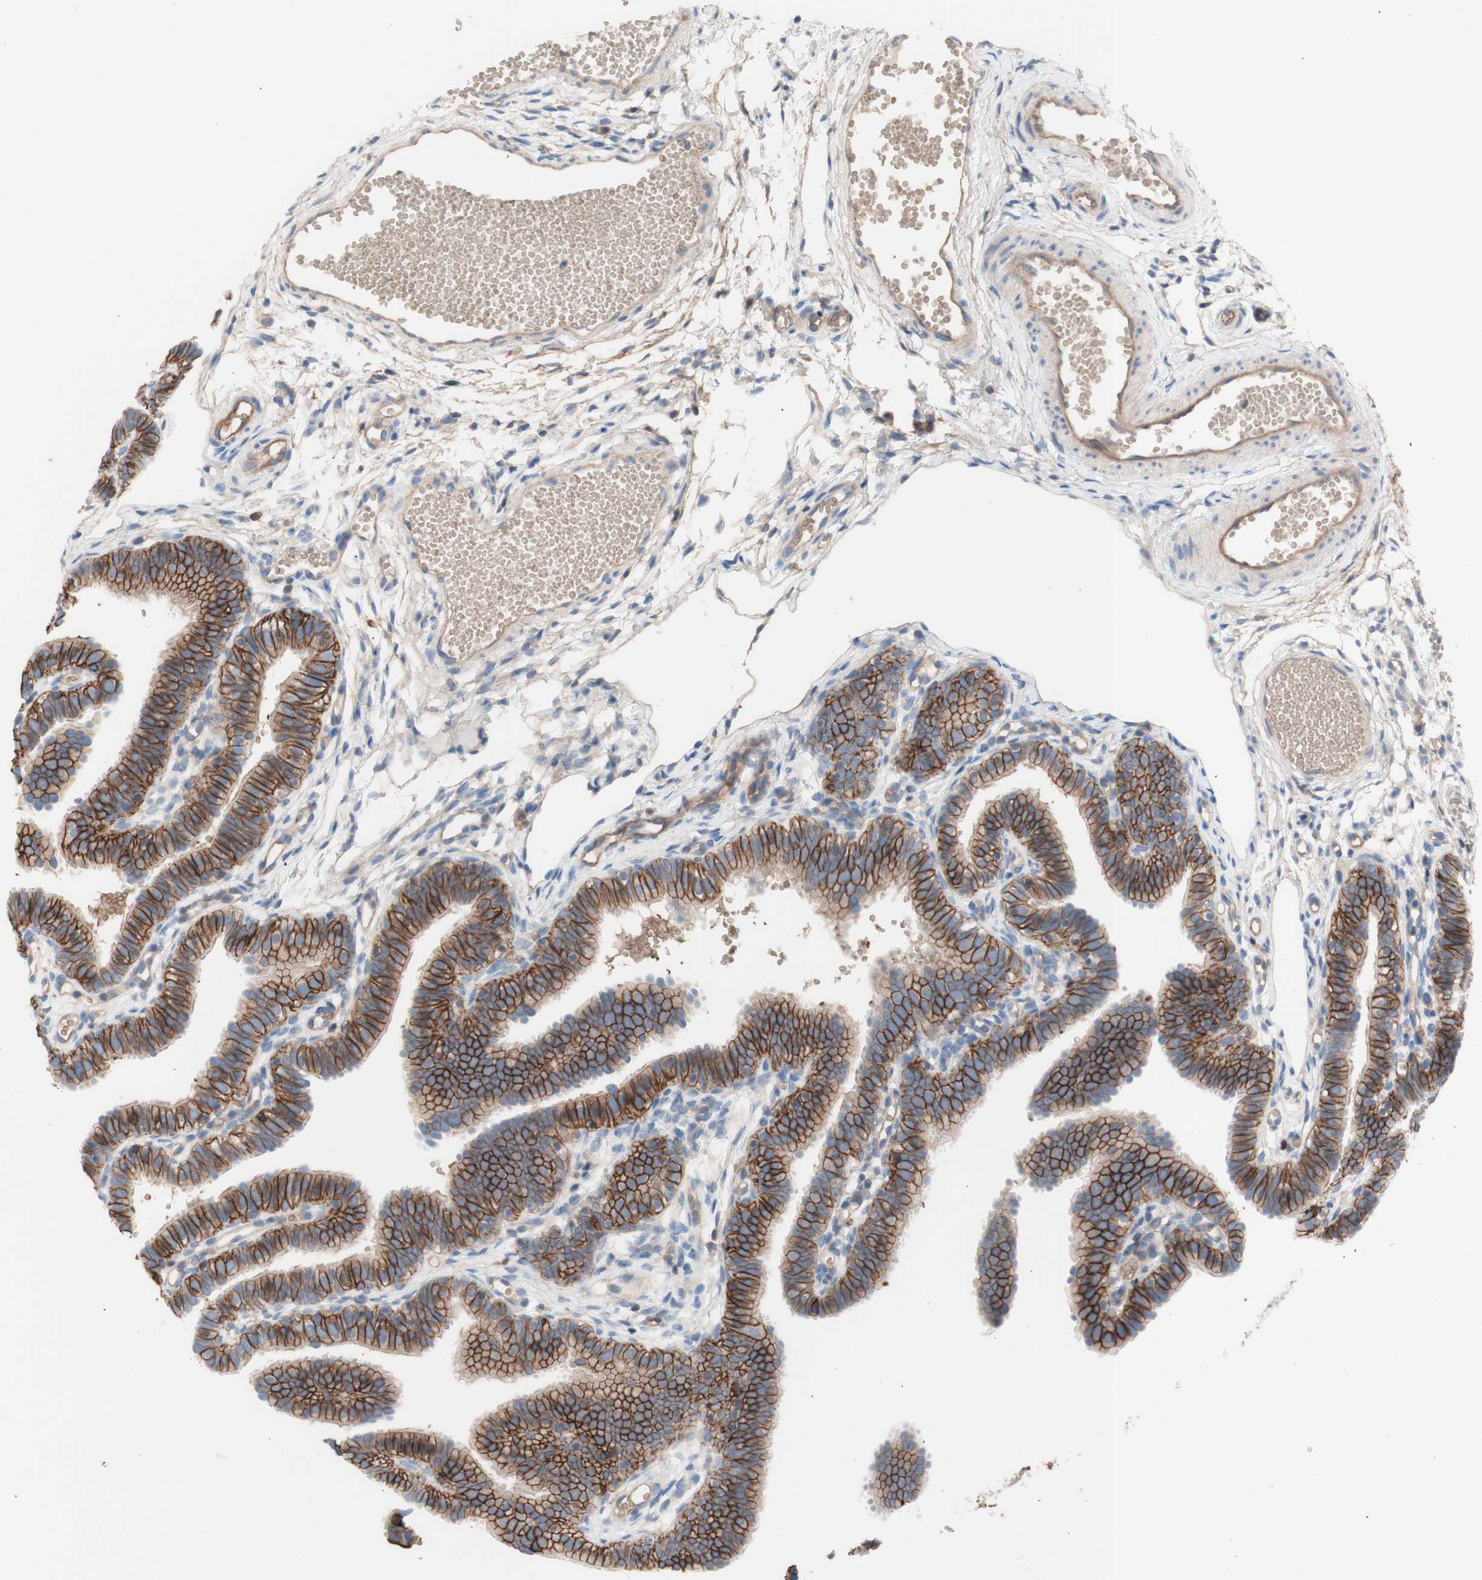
{"staining": {"intensity": "moderate", "quantity": ">75%", "location": "cytoplasmic/membranous"}, "tissue": "fallopian tube", "cell_type": "Glandular cells", "image_type": "normal", "snomed": [{"axis": "morphology", "description": "Normal tissue, NOS"}, {"axis": "topography", "description": "Fallopian tube"}, {"axis": "topography", "description": "Placenta"}], "caption": "Approximately >75% of glandular cells in benign fallopian tube reveal moderate cytoplasmic/membranous protein positivity as visualized by brown immunohistochemical staining.", "gene": "CD46", "patient": {"sex": "female", "age": 34}}